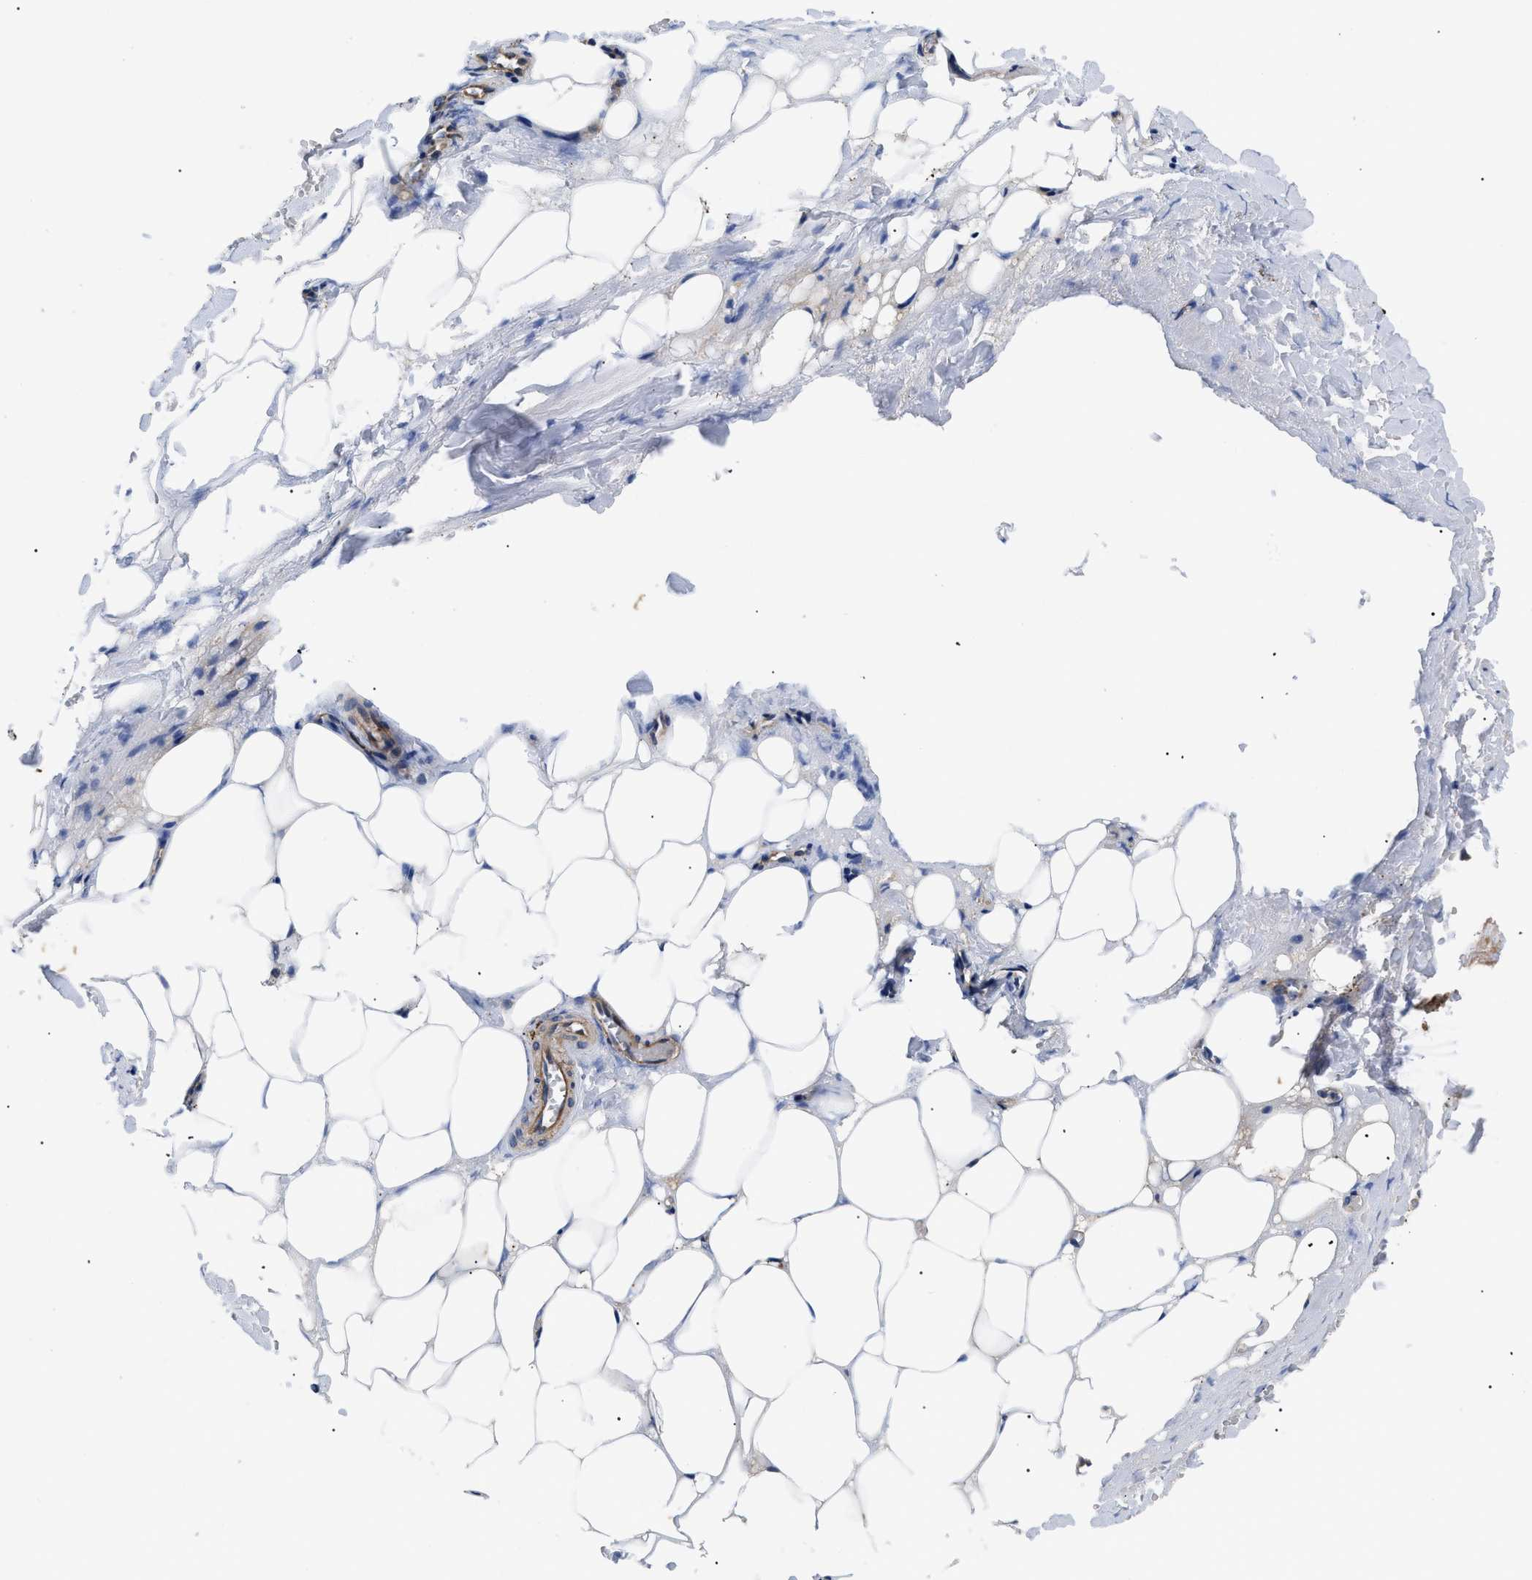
{"staining": {"intensity": "moderate", "quantity": "25%-75%", "location": "cytoplasmic/membranous"}, "tissue": "adipose tissue", "cell_type": "Adipocytes", "image_type": "normal", "snomed": [{"axis": "morphology", "description": "Normal tissue, NOS"}, {"axis": "topography", "description": "Soft tissue"}, {"axis": "topography", "description": "Vascular tissue"}], "caption": "Adipose tissue stained for a protein reveals moderate cytoplasmic/membranous positivity in adipocytes. The staining is performed using DAB (3,3'-diaminobenzidine) brown chromogen to label protein expression. The nuclei are counter-stained blue using hematoxylin.", "gene": "SPAST", "patient": {"sex": "female", "age": 35}}